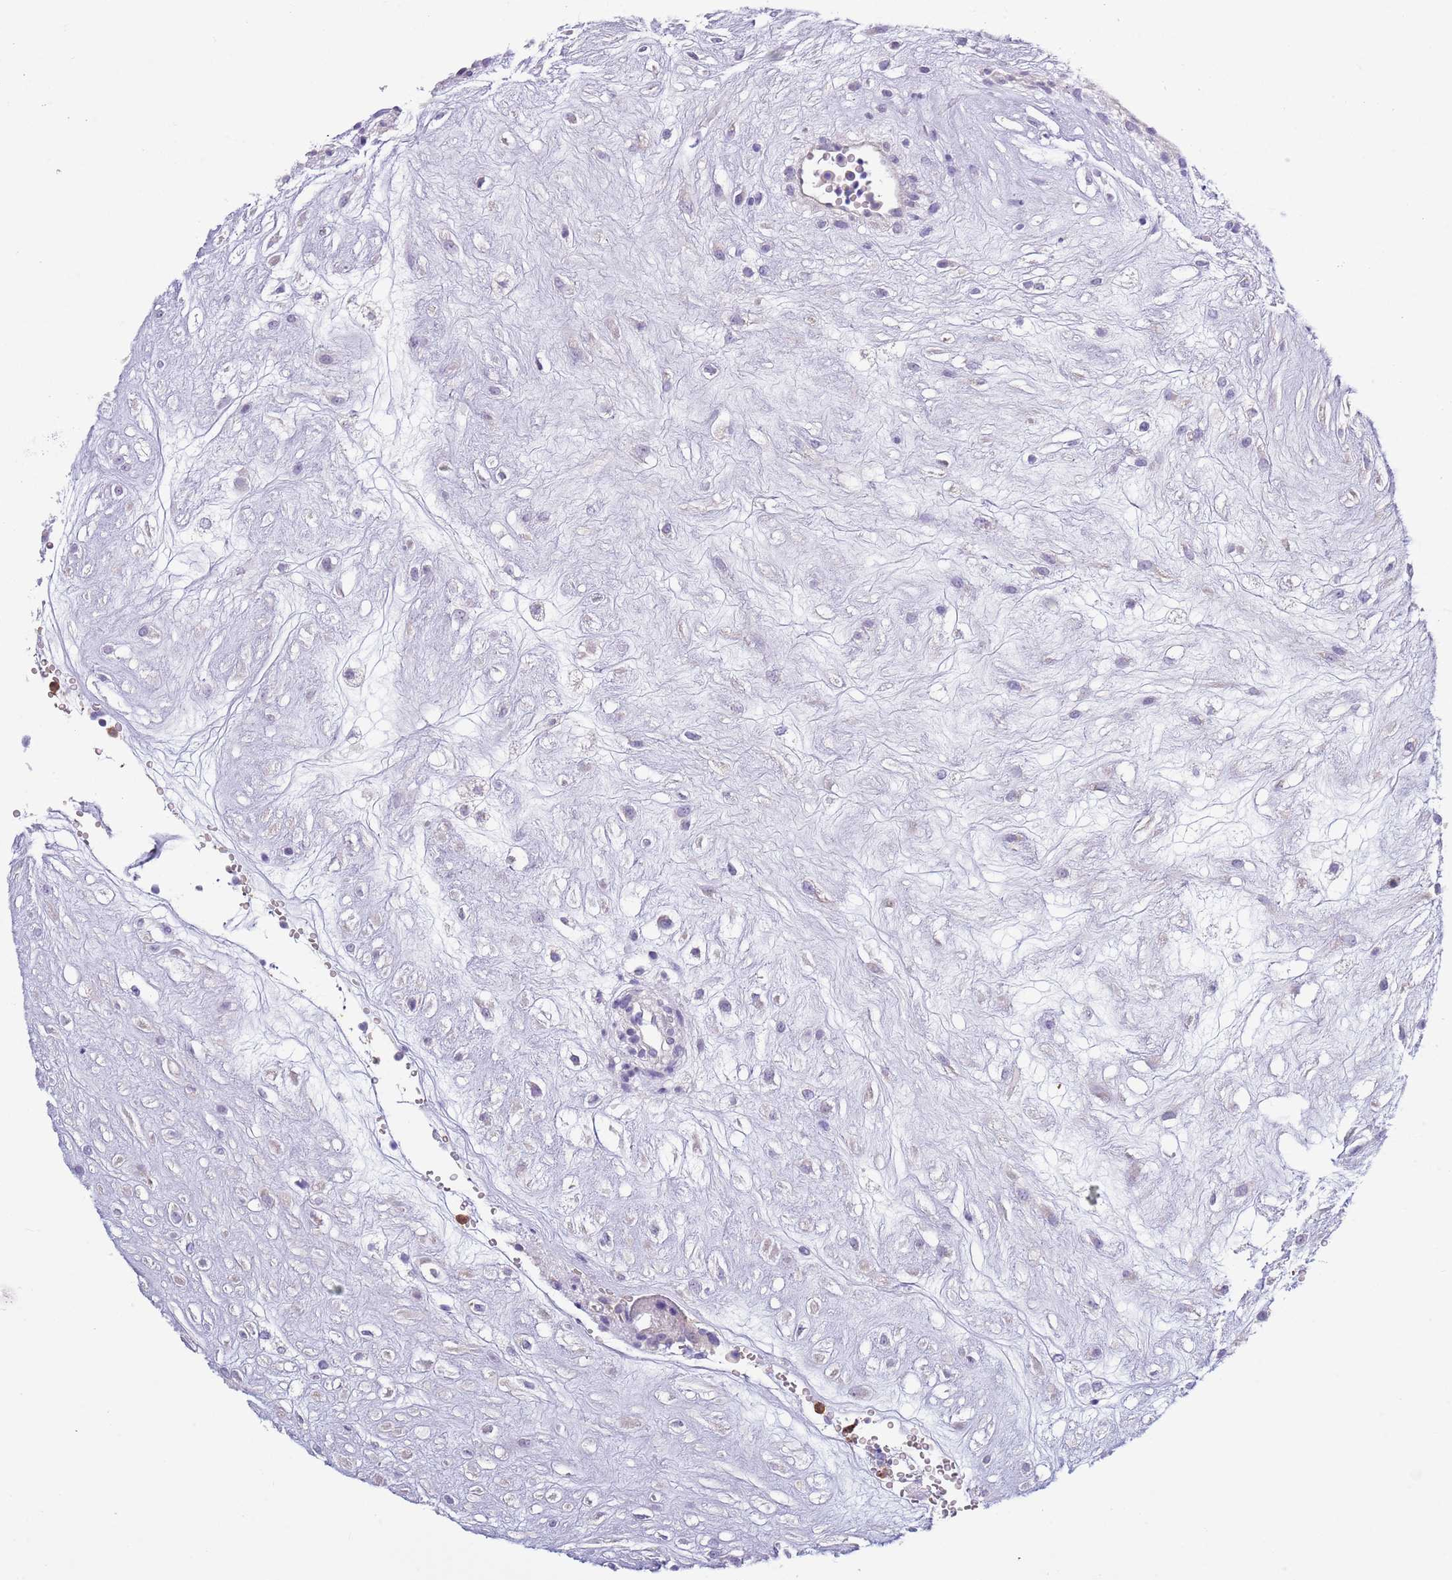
{"staining": {"intensity": "negative", "quantity": "none", "location": "none"}, "tissue": "placenta", "cell_type": "Decidual cells", "image_type": "normal", "snomed": [{"axis": "morphology", "description": "Normal tissue, NOS"}, {"axis": "topography", "description": "Placenta"}], "caption": "Protein analysis of unremarkable placenta shows no significant staining in decidual cells. (Brightfield microscopy of DAB IHC at high magnification).", "gene": "ZFP2", "patient": {"sex": "female", "age": 18}}